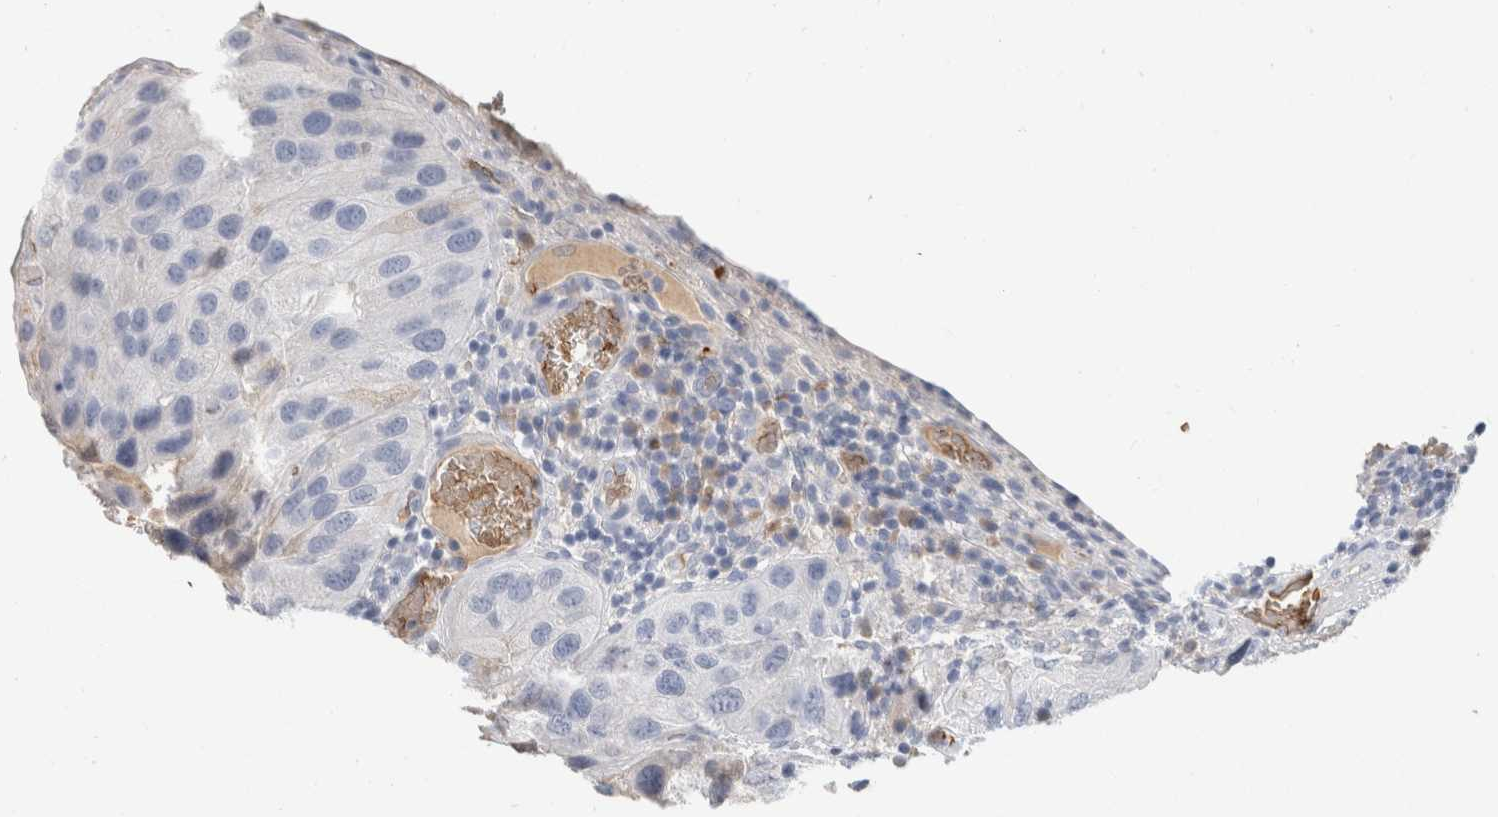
{"staining": {"intensity": "negative", "quantity": "none", "location": "none"}, "tissue": "urothelial cancer", "cell_type": "Tumor cells", "image_type": "cancer", "snomed": [{"axis": "morphology", "description": "Urothelial carcinoma, High grade"}, {"axis": "topography", "description": "Urinary bladder"}], "caption": "Tumor cells show no significant staining in urothelial cancer. Nuclei are stained in blue.", "gene": "CA1", "patient": {"sex": "female", "age": 64}}